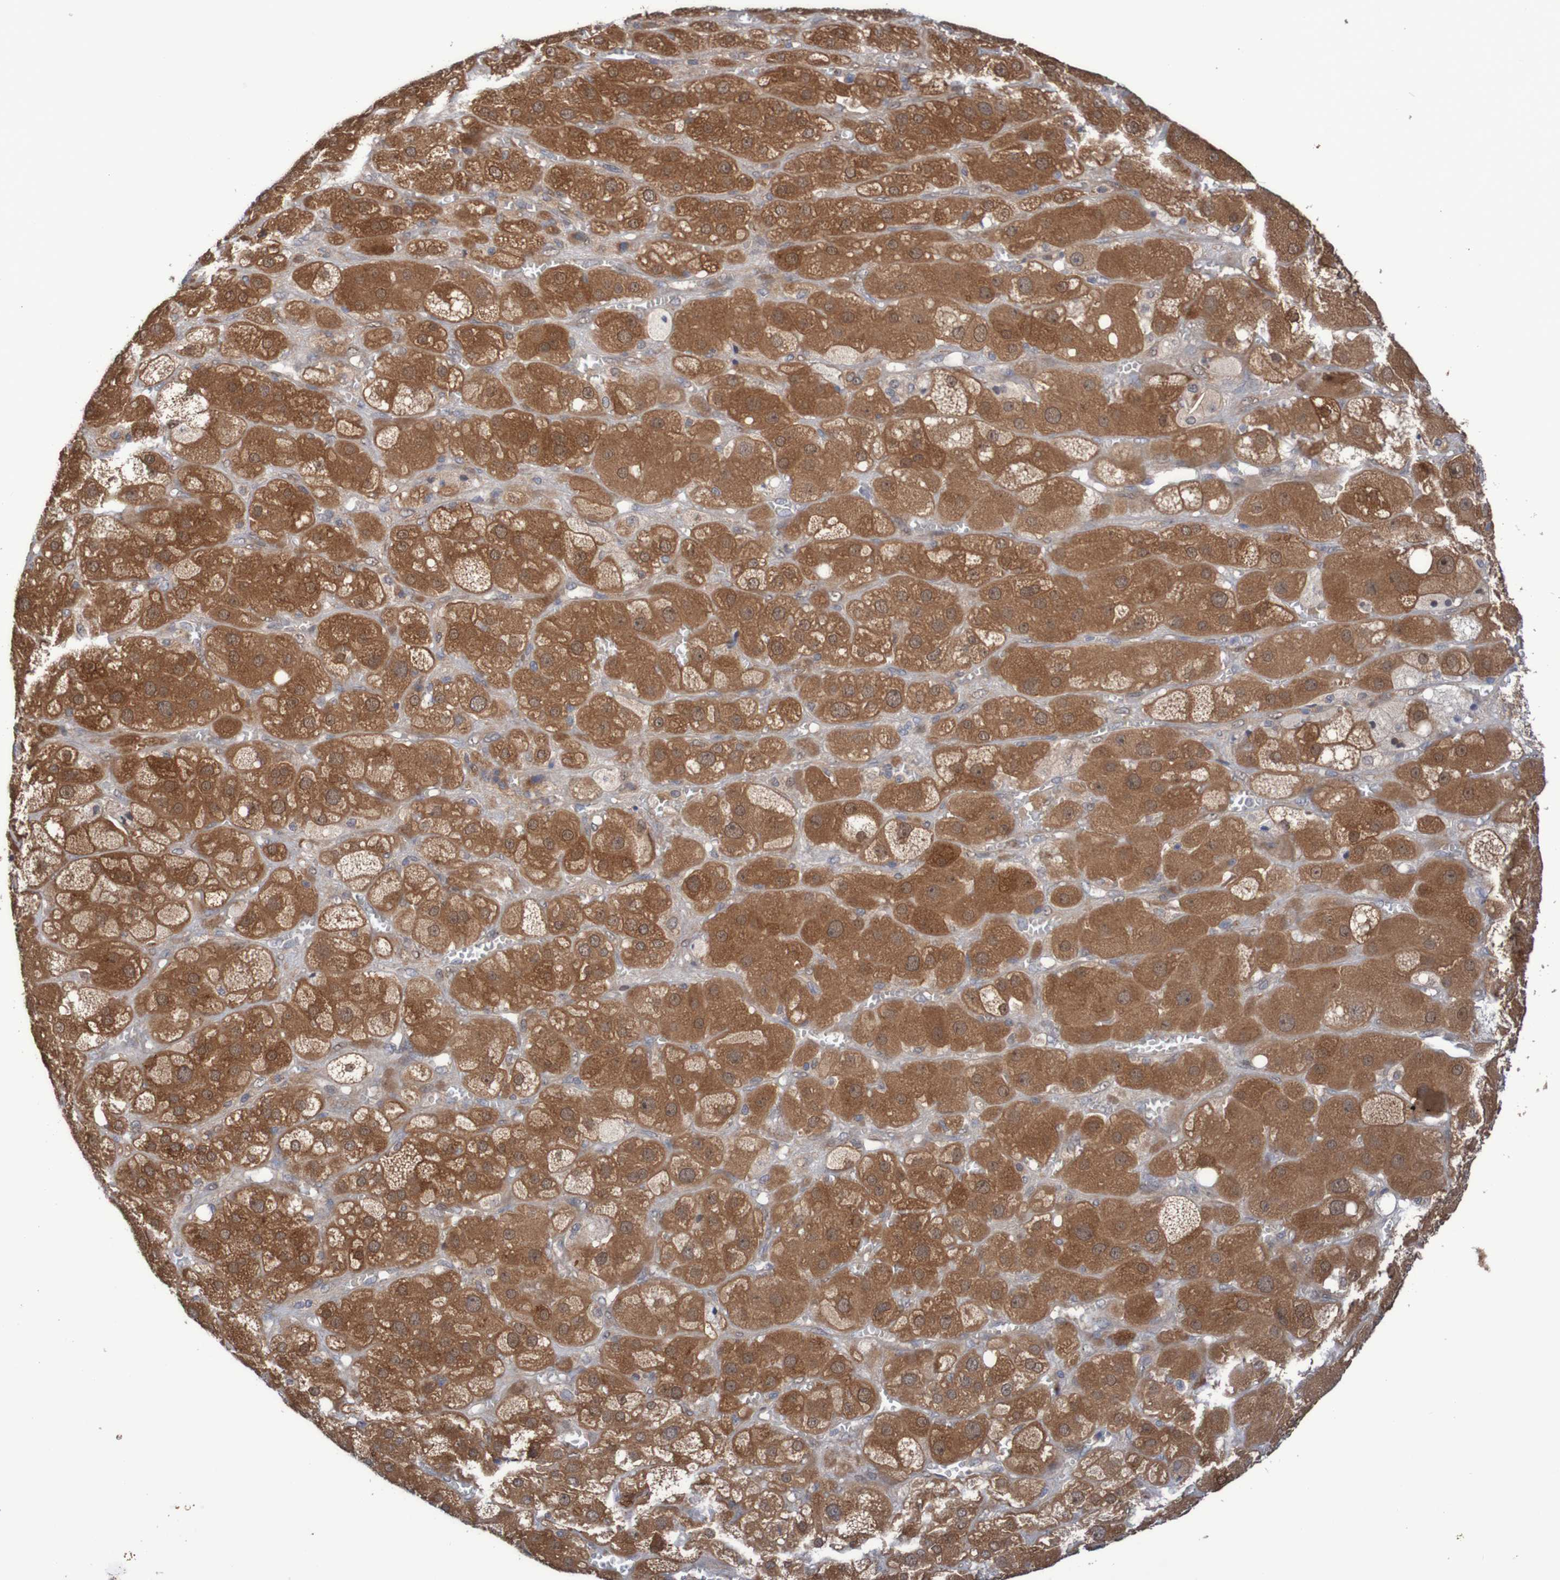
{"staining": {"intensity": "moderate", "quantity": ">75%", "location": "cytoplasmic/membranous,nuclear"}, "tissue": "adrenal gland", "cell_type": "Glandular cells", "image_type": "normal", "snomed": [{"axis": "morphology", "description": "Normal tissue, NOS"}, {"axis": "topography", "description": "Adrenal gland"}], "caption": "Brown immunohistochemical staining in benign human adrenal gland exhibits moderate cytoplasmic/membranous,nuclear positivity in approximately >75% of glandular cells.", "gene": "PHPT1", "patient": {"sex": "female", "age": 47}}